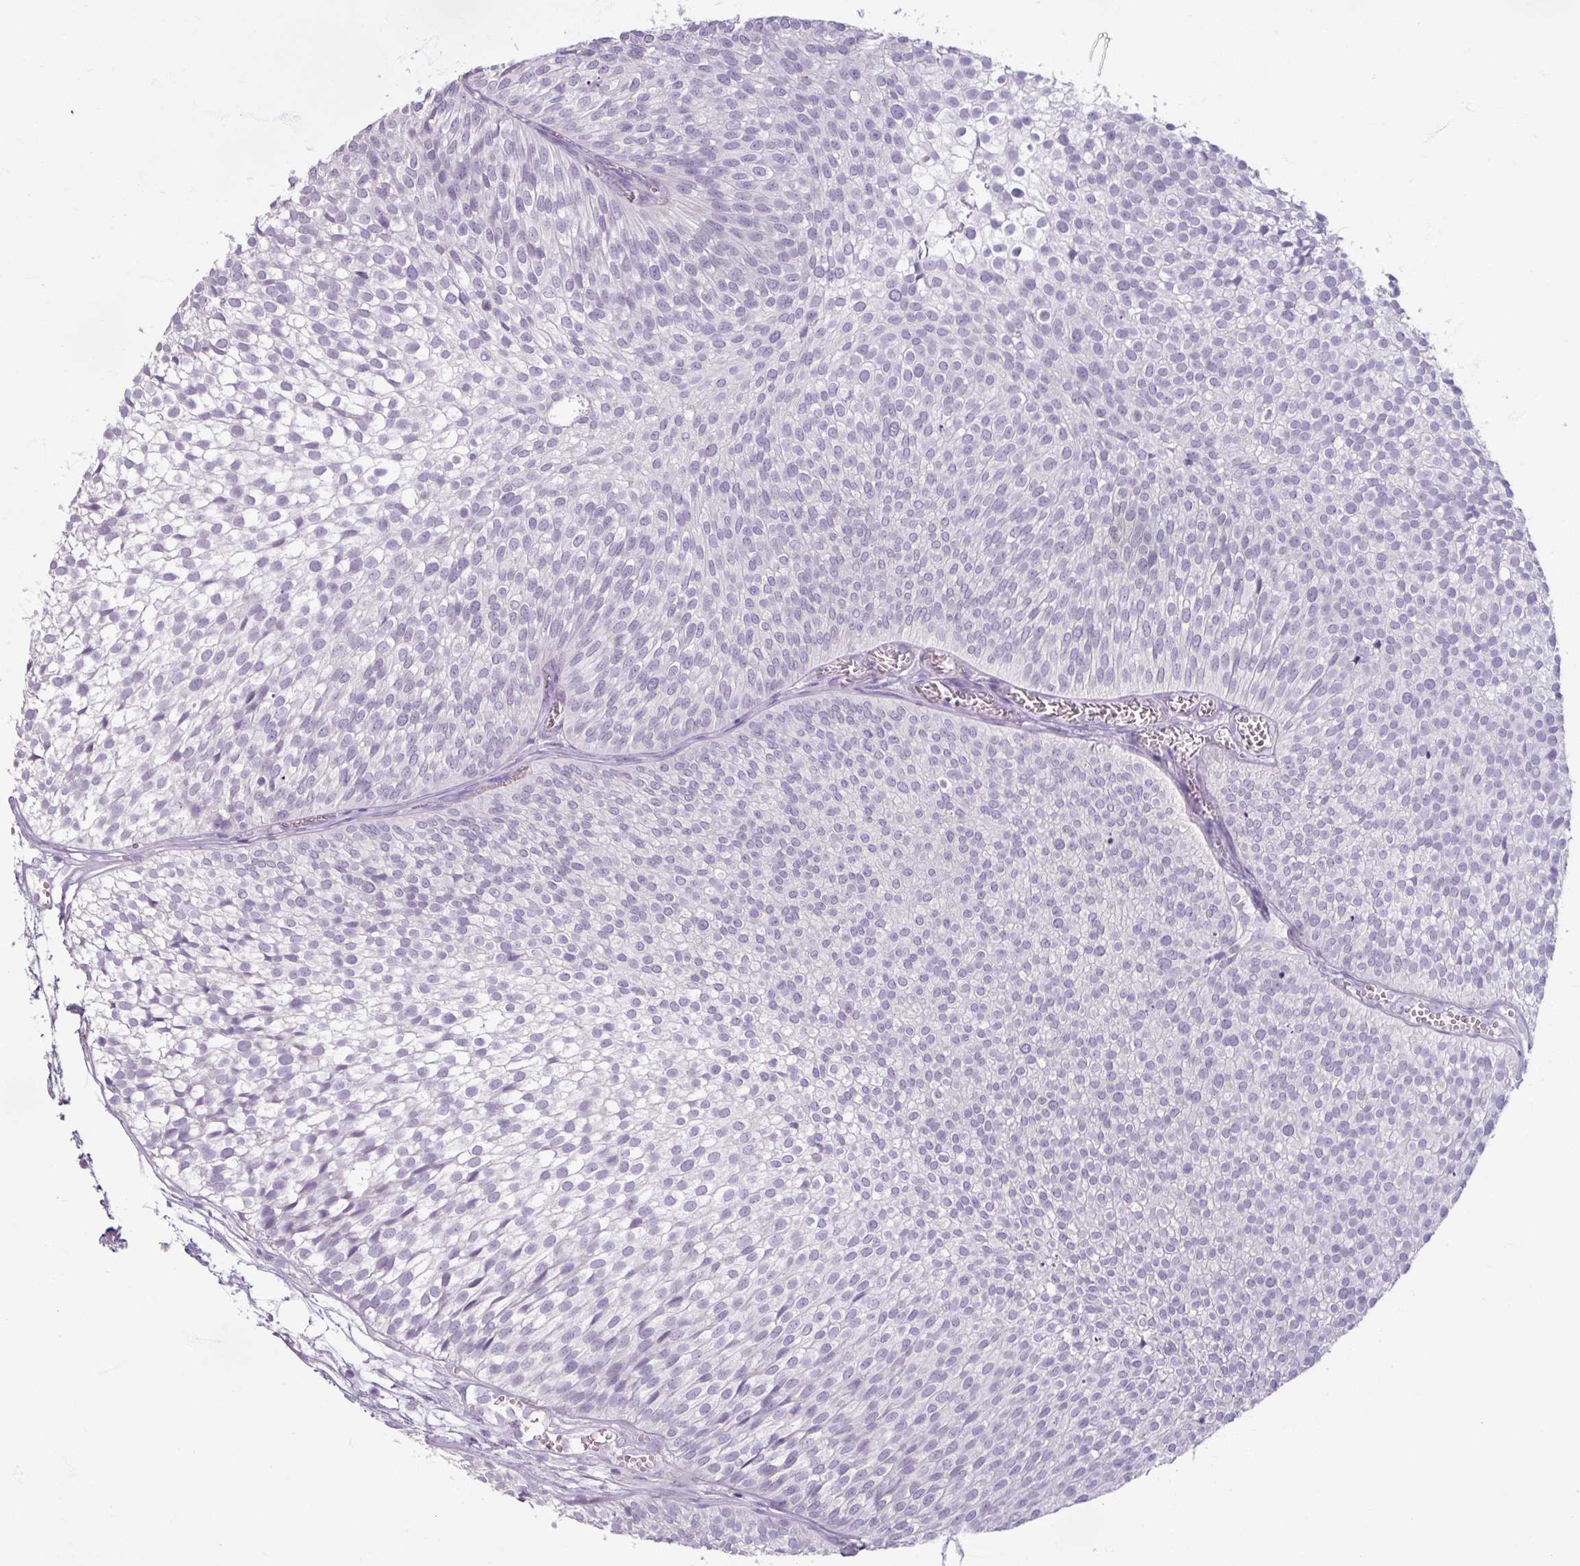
{"staining": {"intensity": "negative", "quantity": "none", "location": "none"}, "tissue": "urothelial cancer", "cell_type": "Tumor cells", "image_type": "cancer", "snomed": [{"axis": "morphology", "description": "Urothelial carcinoma, Low grade"}, {"axis": "topography", "description": "Urinary bladder"}], "caption": "This is an immunohistochemistry micrograph of human low-grade urothelial carcinoma. There is no positivity in tumor cells.", "gene": "SLC27A5", "patient": {"sex": "male", "age": 91}}